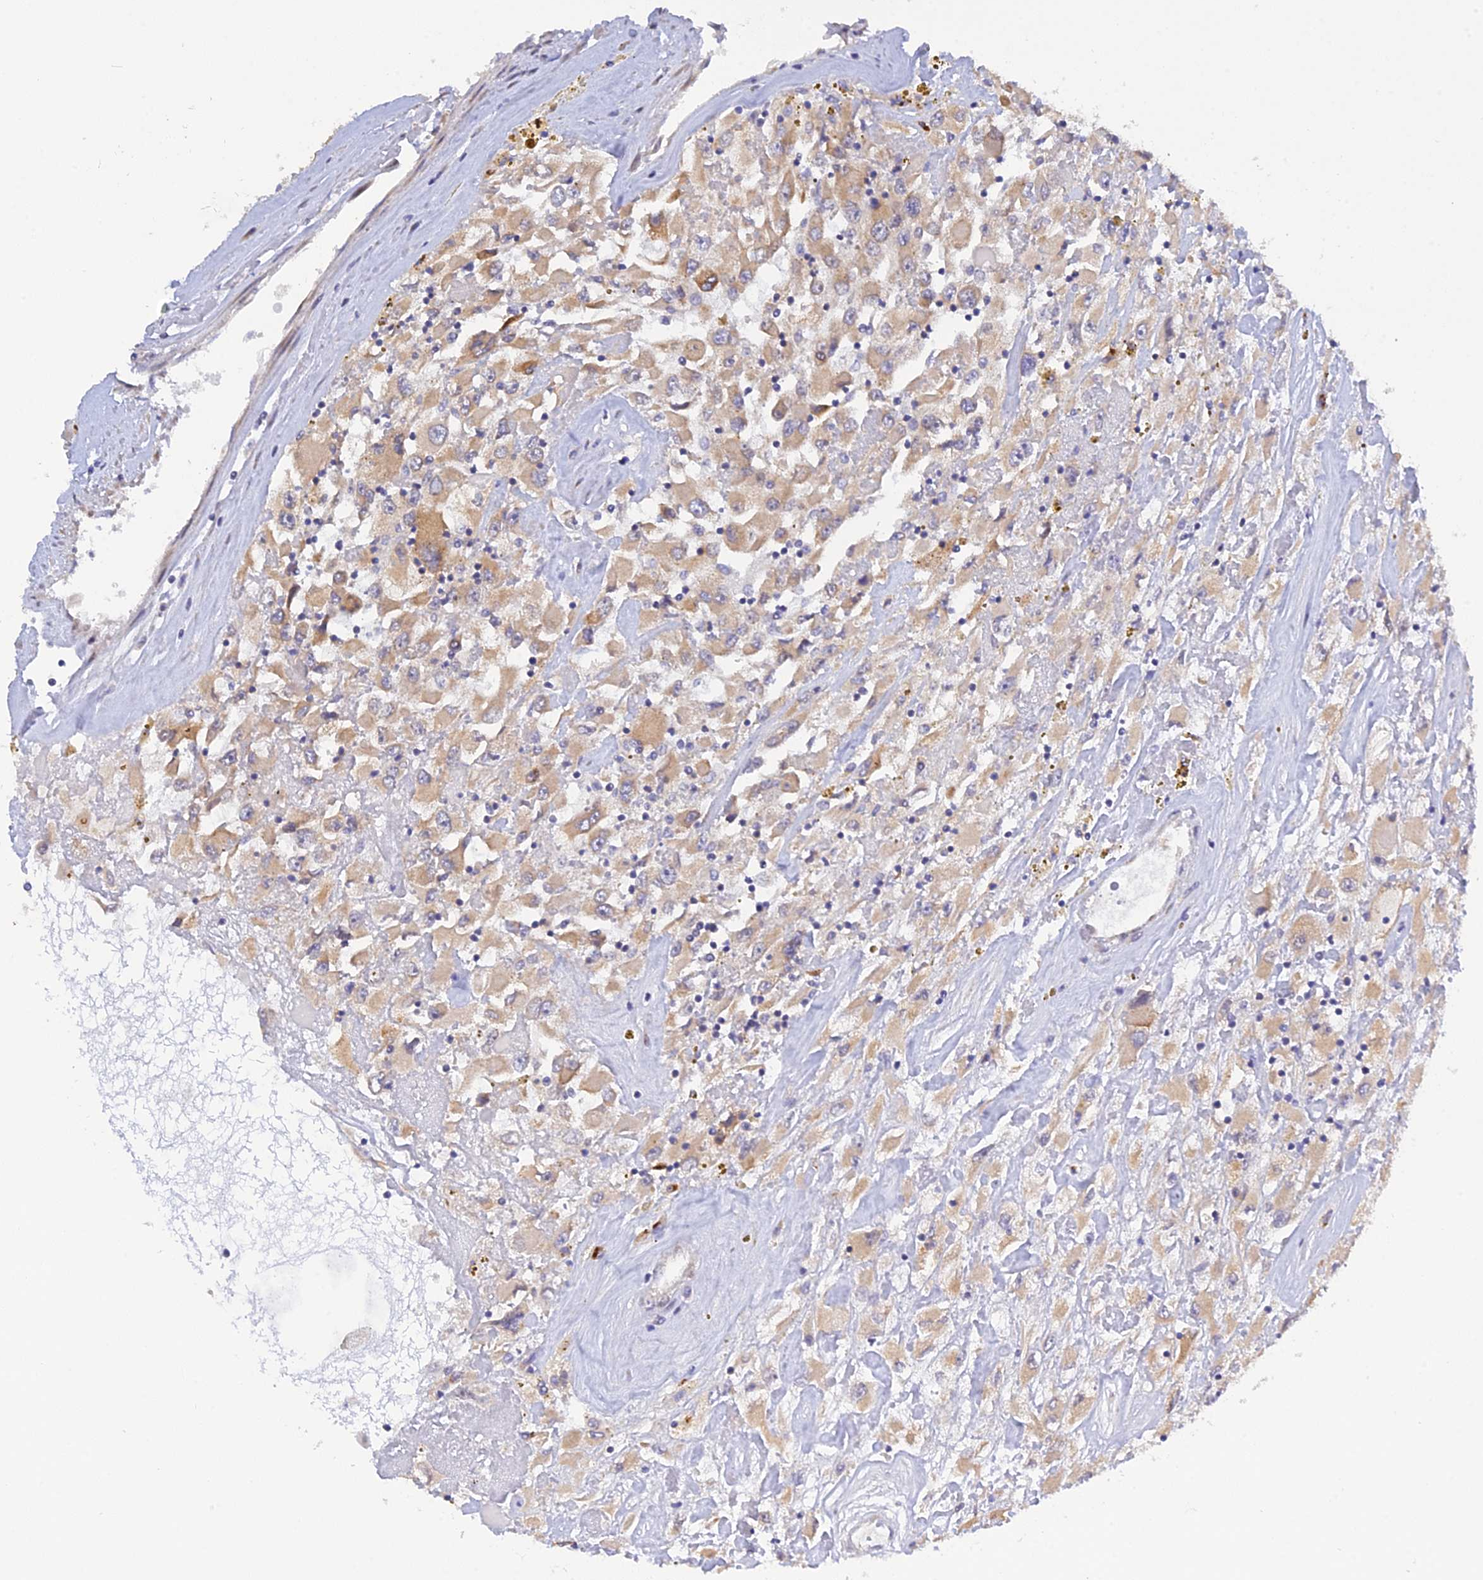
{"staining": {"intensity": "weak", "quantity": ">75%", "location": "cytoplasmic/membranous"}, "tissue": "renal cancer", "cell_type": "Tumor cells", "image_type": "cancer", "snomed": [{"axis": "morphology", "description": "Adenocarcinoma, NOS"}, {"axis": "topography", "description": "Kidney"}], "caption": "Human renal adenocarcinoma stained with a protein marker displays weak staining in tumor cells.", "gene": "SNX17", "patient": {"sex": "female", "age": 52}}